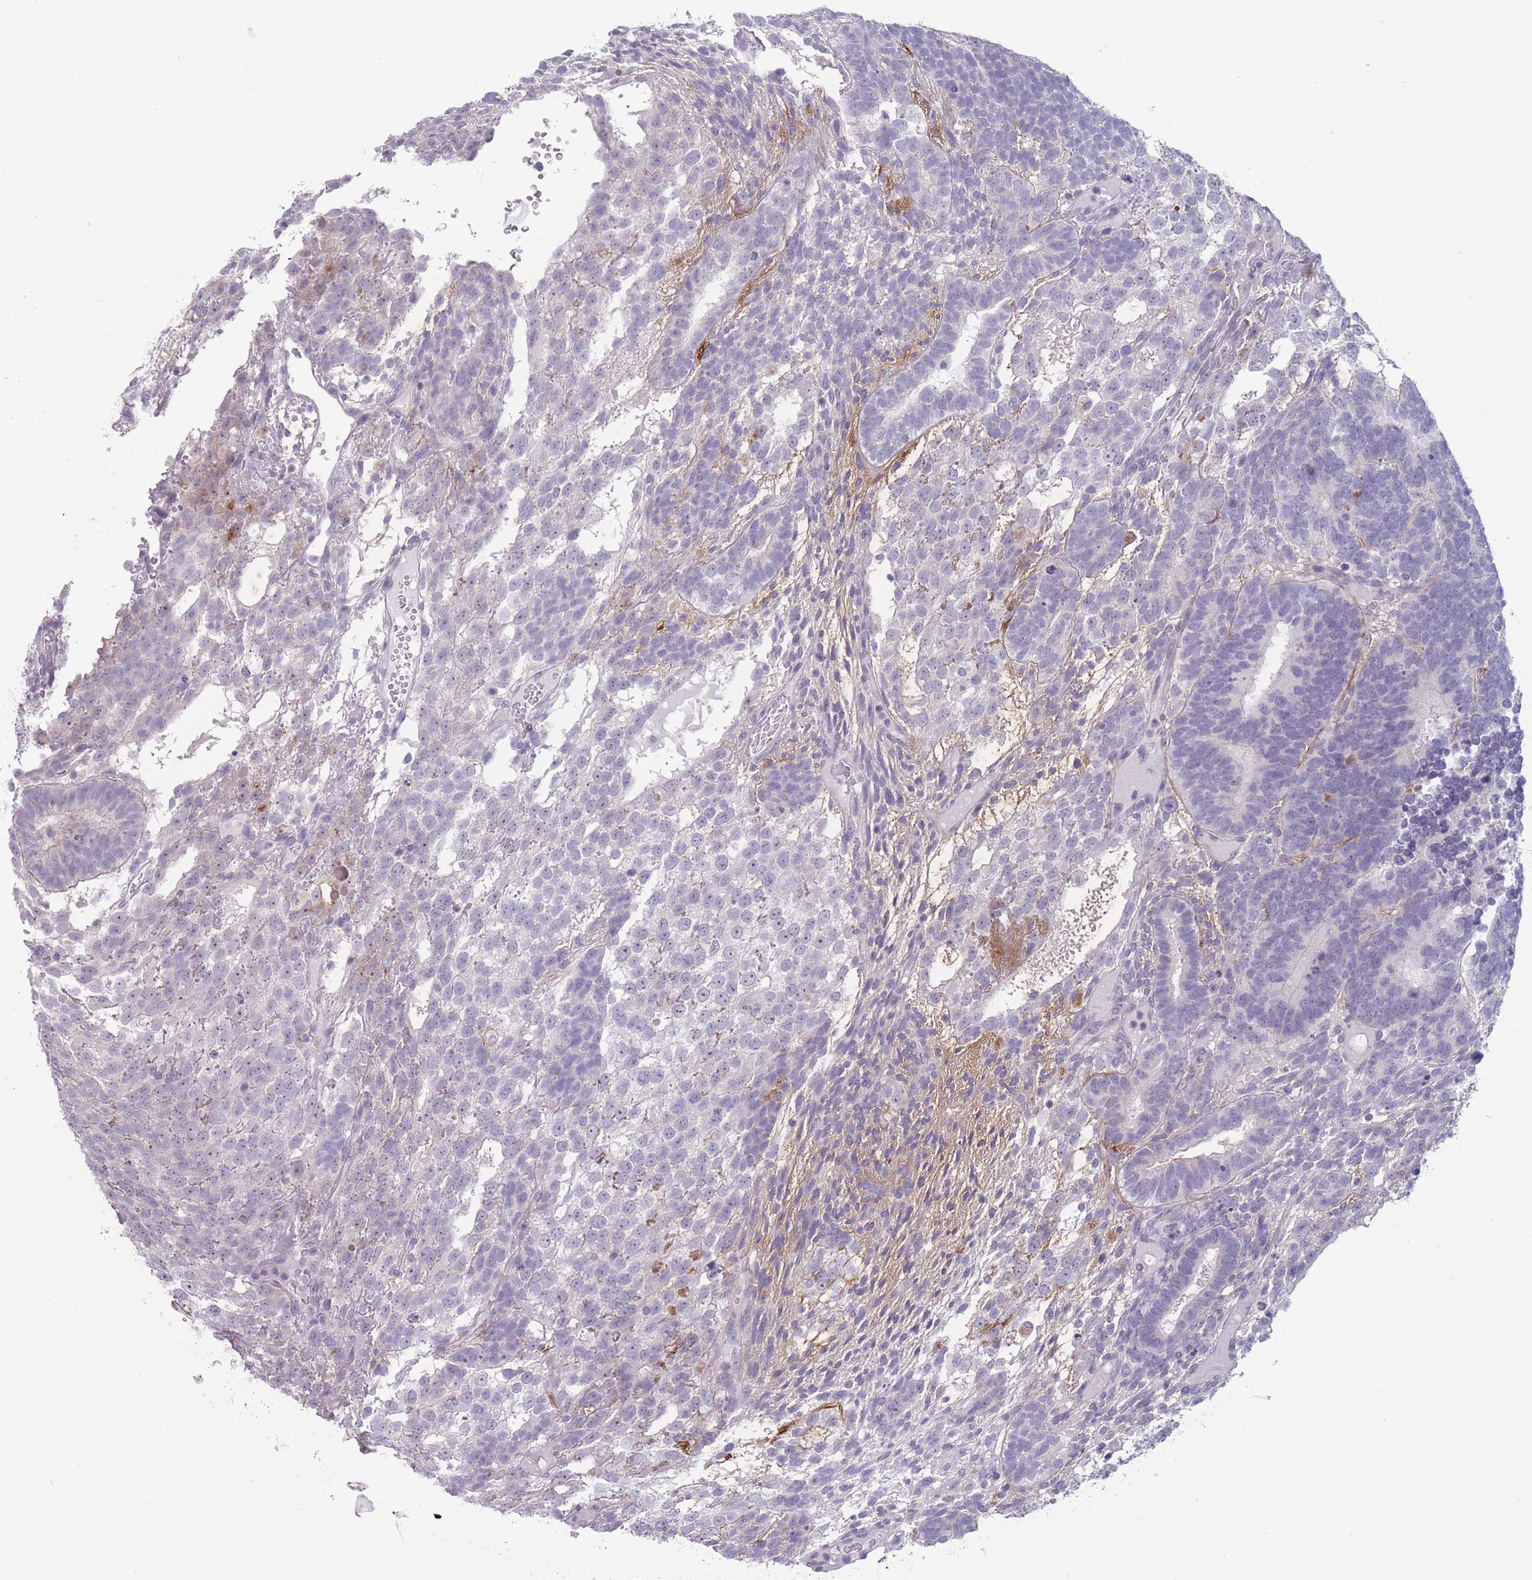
{"staining": {"intensity": "negative", "quantity": "none", "location": "none"}, "tissue": "testis cancer", "cell_type": "Tumor cells", "image_type": "cancer", "snomed": [{"axis": "morphology", "description": "Carcinoma, Embryonal, NOS"}, {"axis": "topography", "description": "Testis"}], "caption": "DAB immunohistochemical staining of human testis cancer shows no significant staining in tumor cells.", "gene": "PAIP2B", "patient": {"sex": "male", "age": 23}}